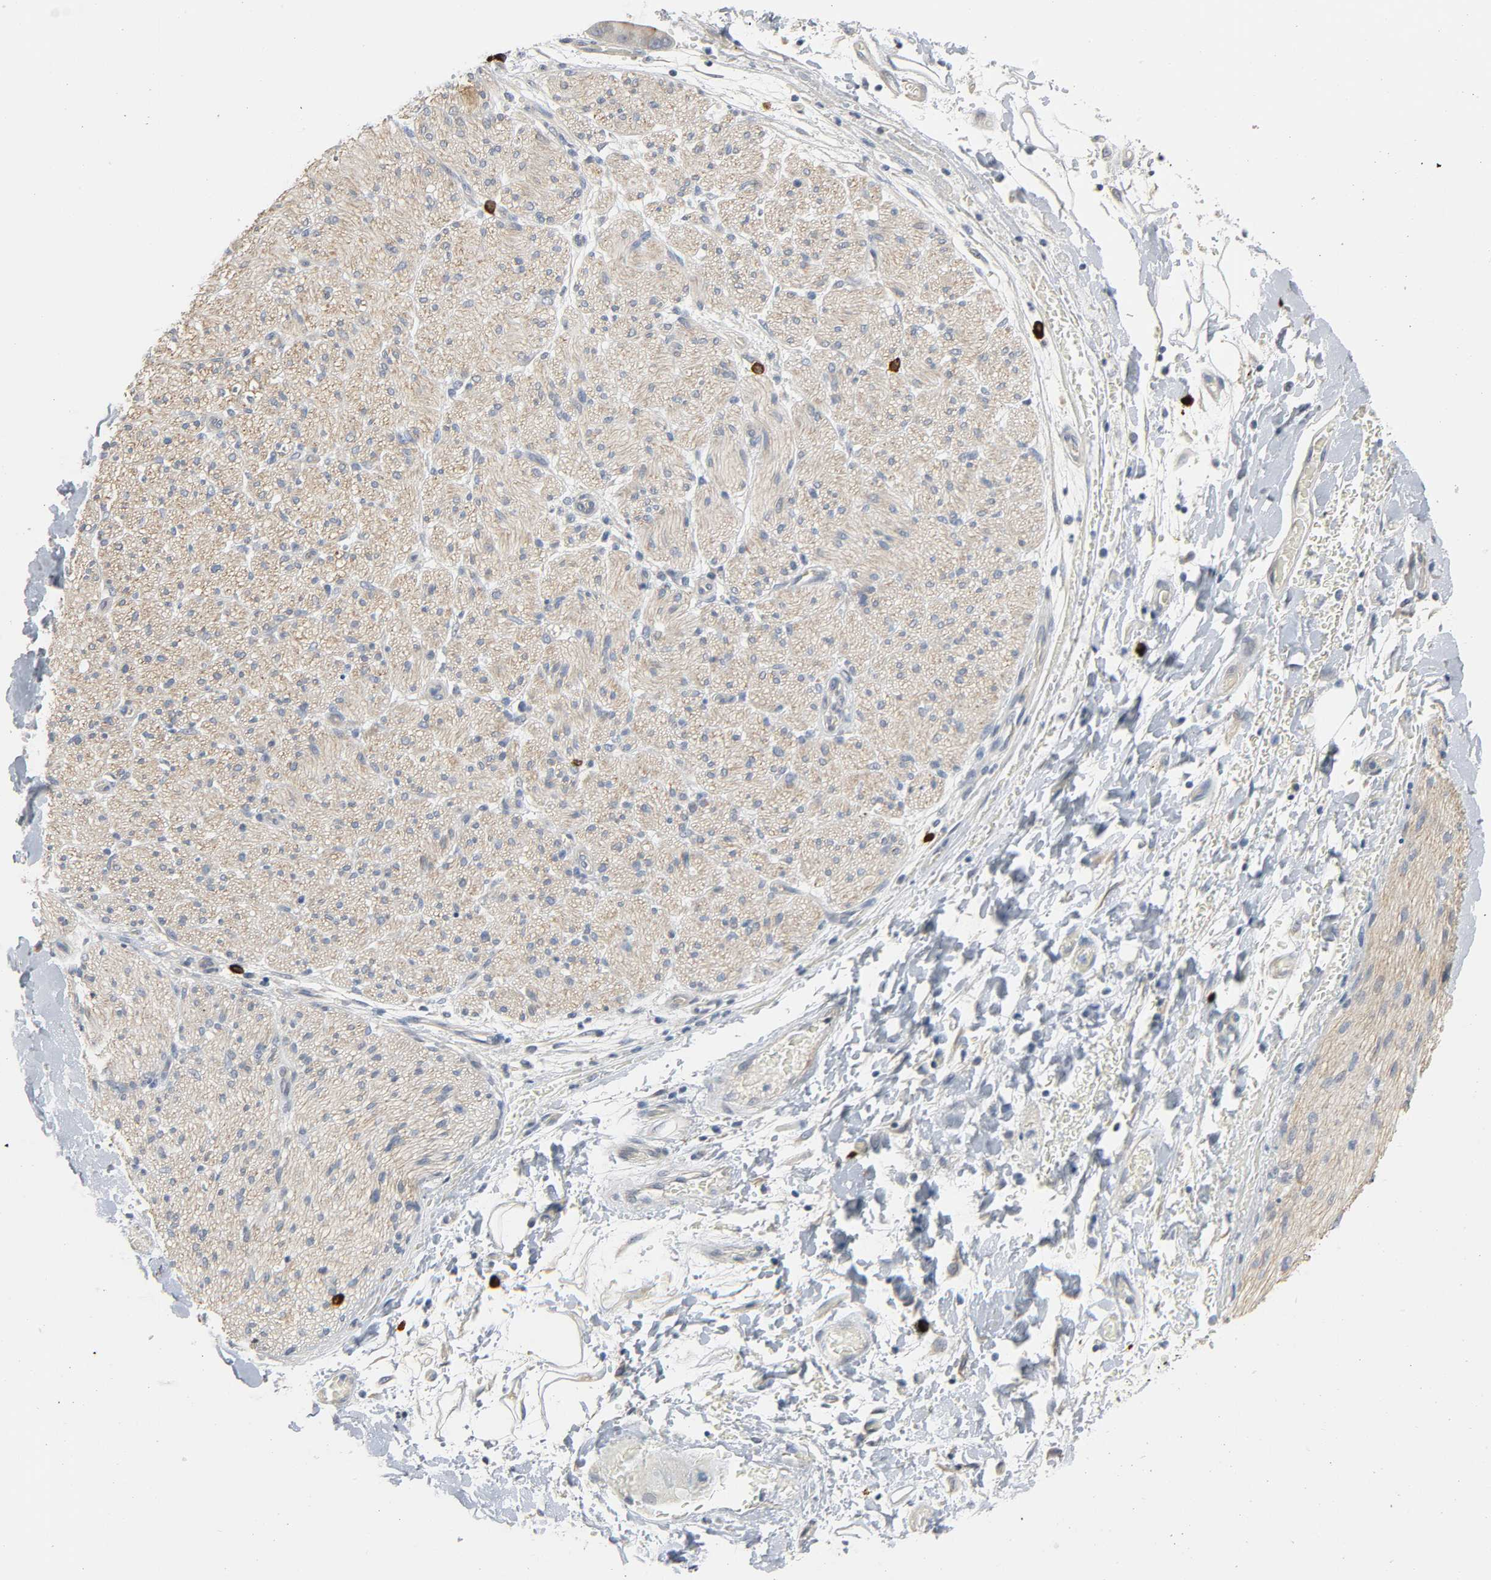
{"staining": {"intensity": "negative", "quantity": "none", "location": "none"}, "tissue": "adipose tissue", "cell_type": "Adipocytes", "image_type": "normal", "snomed": [{"axis": "morphology", "description": "Normal tissue, NOS"}, {"axis": "morphology", "description": "Cholangiocarcinoma"}, {"axis": "topography", "description": "Liver"}, {"axis": "topography", "description": "Peripheral nerve tissue"}], "caption": "This image is of normal adipose tissue stained with immunohistochemistry (IHC) to label a protein in brown with the nuclei are counter-stained blue. There is no expression in adipocytes.", "gene": "LIMCH1", "patient": {"sex": "male", "age": 50}}